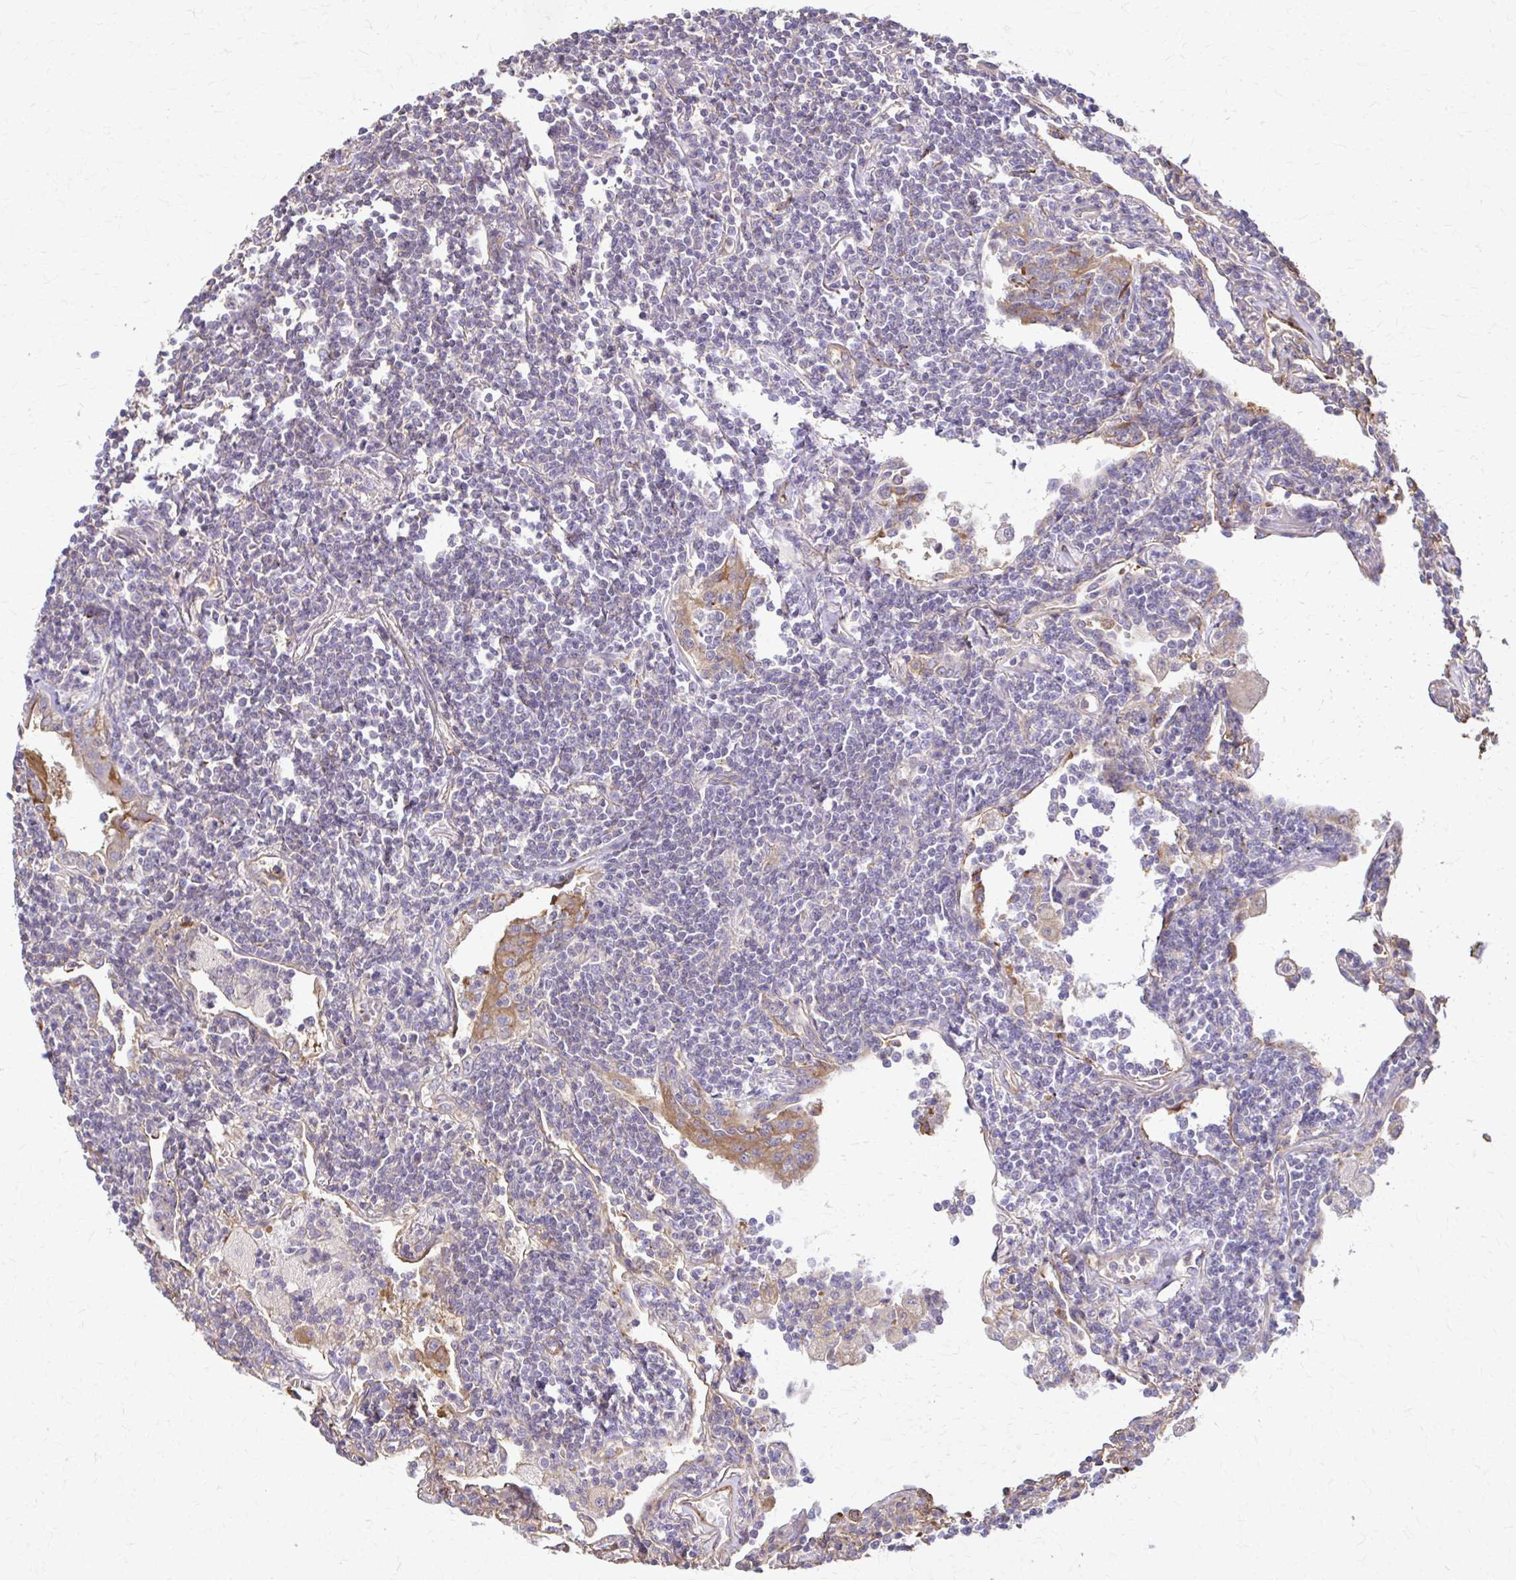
{"staining": {"intensity": "negative", "quantity": "none", "location": "none"}, "tissue": "lymphoma", "cell_type": "Tumor cells", "image_type": "cancer", "snomed": [{"axis": "morphology", "description": "Malignant lymphoma, non-Hodgkin's type, Low grade"}, {"axis": "topography", "description": "Lung"}], "caption": "Protein analysis of low-grade malignant lymphoma, non-Hodgkin's type reveals no significant positivity in tumor cells.", "gene": "DSP", "patient": {"sex": "female", "age": 71}}